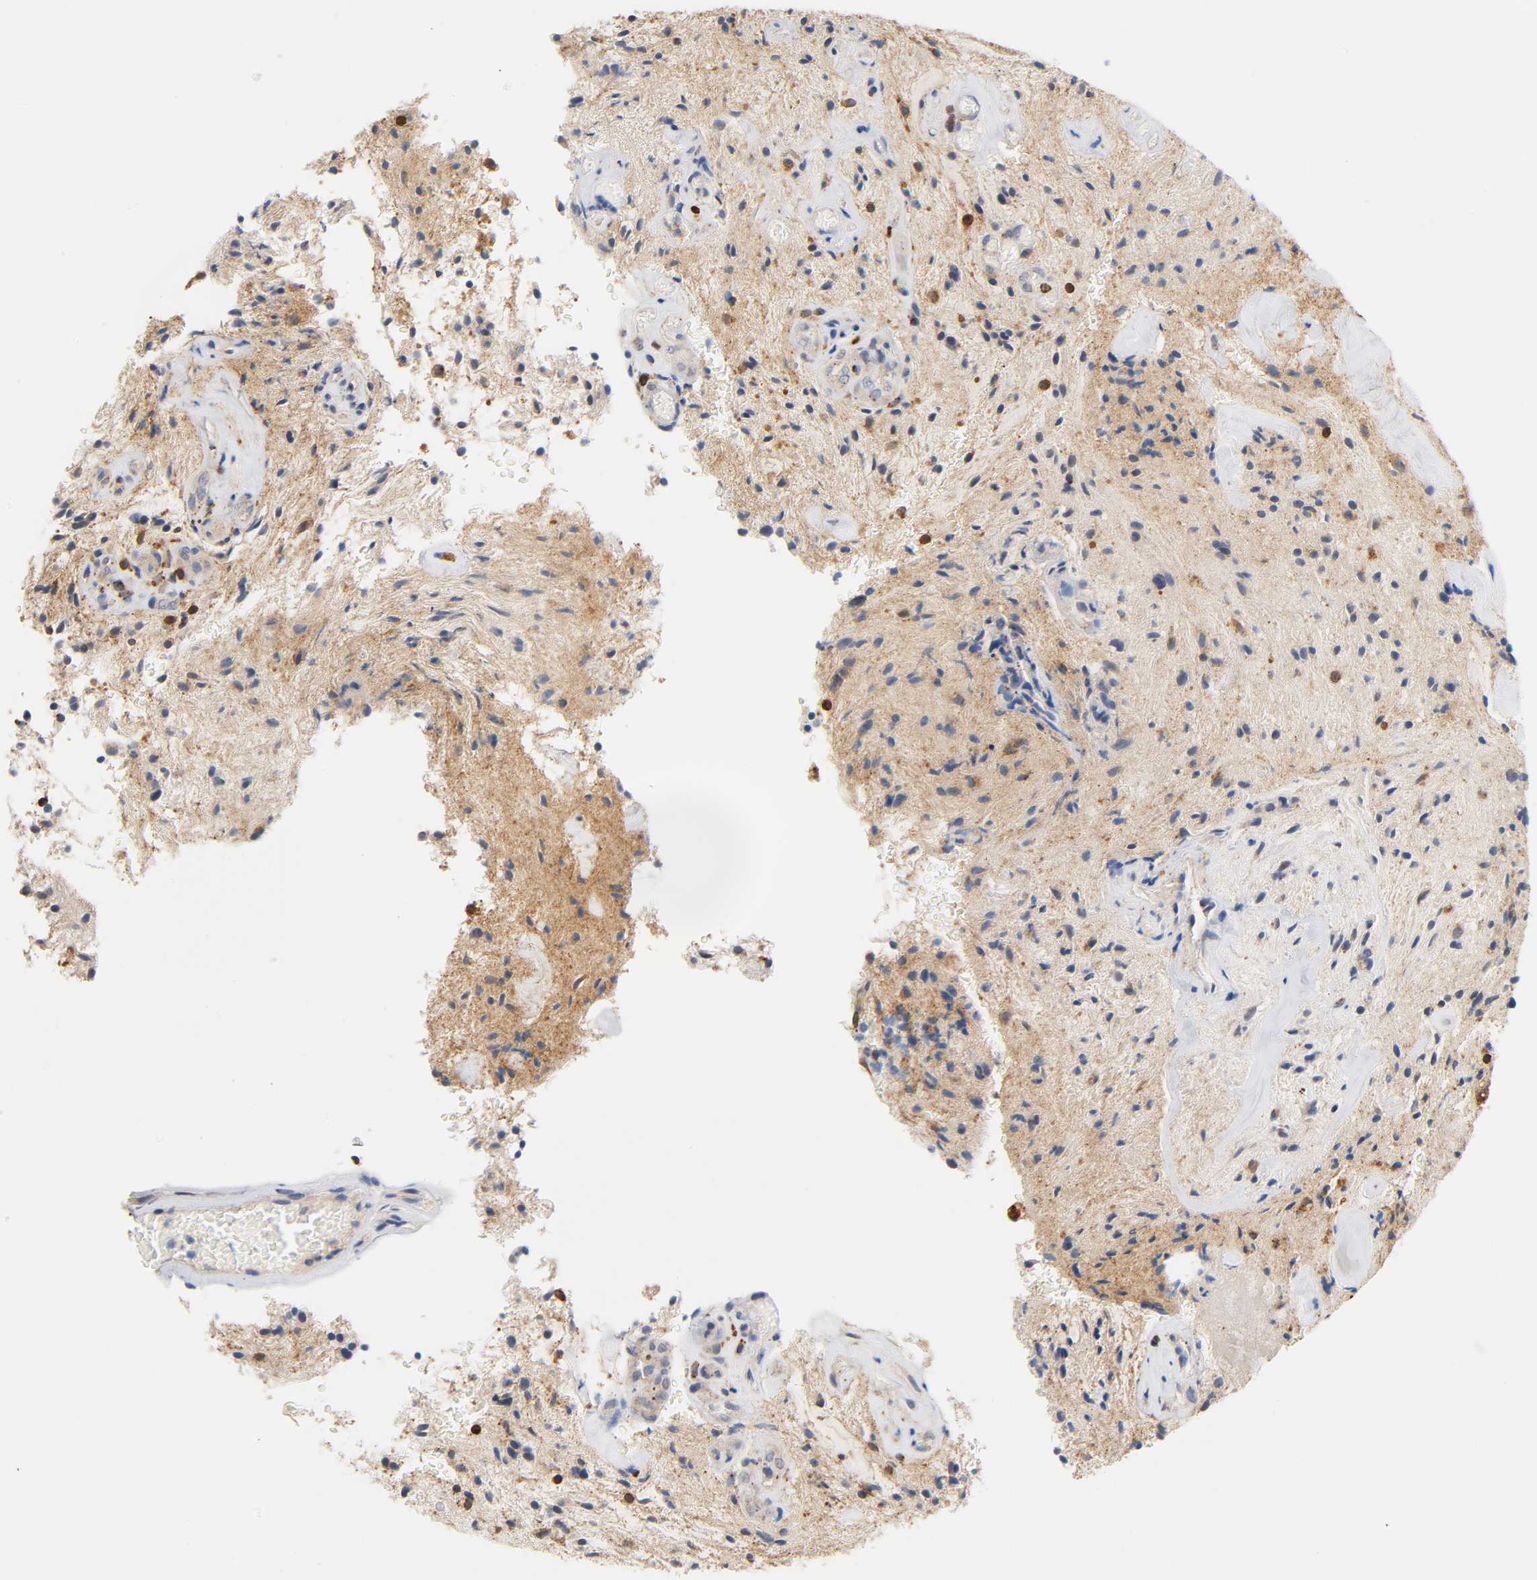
{"staining": {"intensity": "weak", "quantity": "25%-75%", "location": "cytoplasmic/membranous"}, "tissue": "glioma", "cell_type": "Tumor cells", "image_type": "cancer", "snomed": [{"axis": "morphology", "description": "Glioma, malignant, NOS"}, {"axis": "topography", "description": "Cerebellum"}], "caption": "Brown immunohistochemical staining in human glioma (malignant) demonstrates weak cytoplasmic/membranous positivity in approximately 25%-75% of tumor cells. The staining was performed using DAB (3,3'-diaminobenzidine), with brown indicating positive protein expression. Nuclei are stained blue with hematoxylin.", "gene": "UCKL1", "patient": {"sex": "female", "age": 10}}